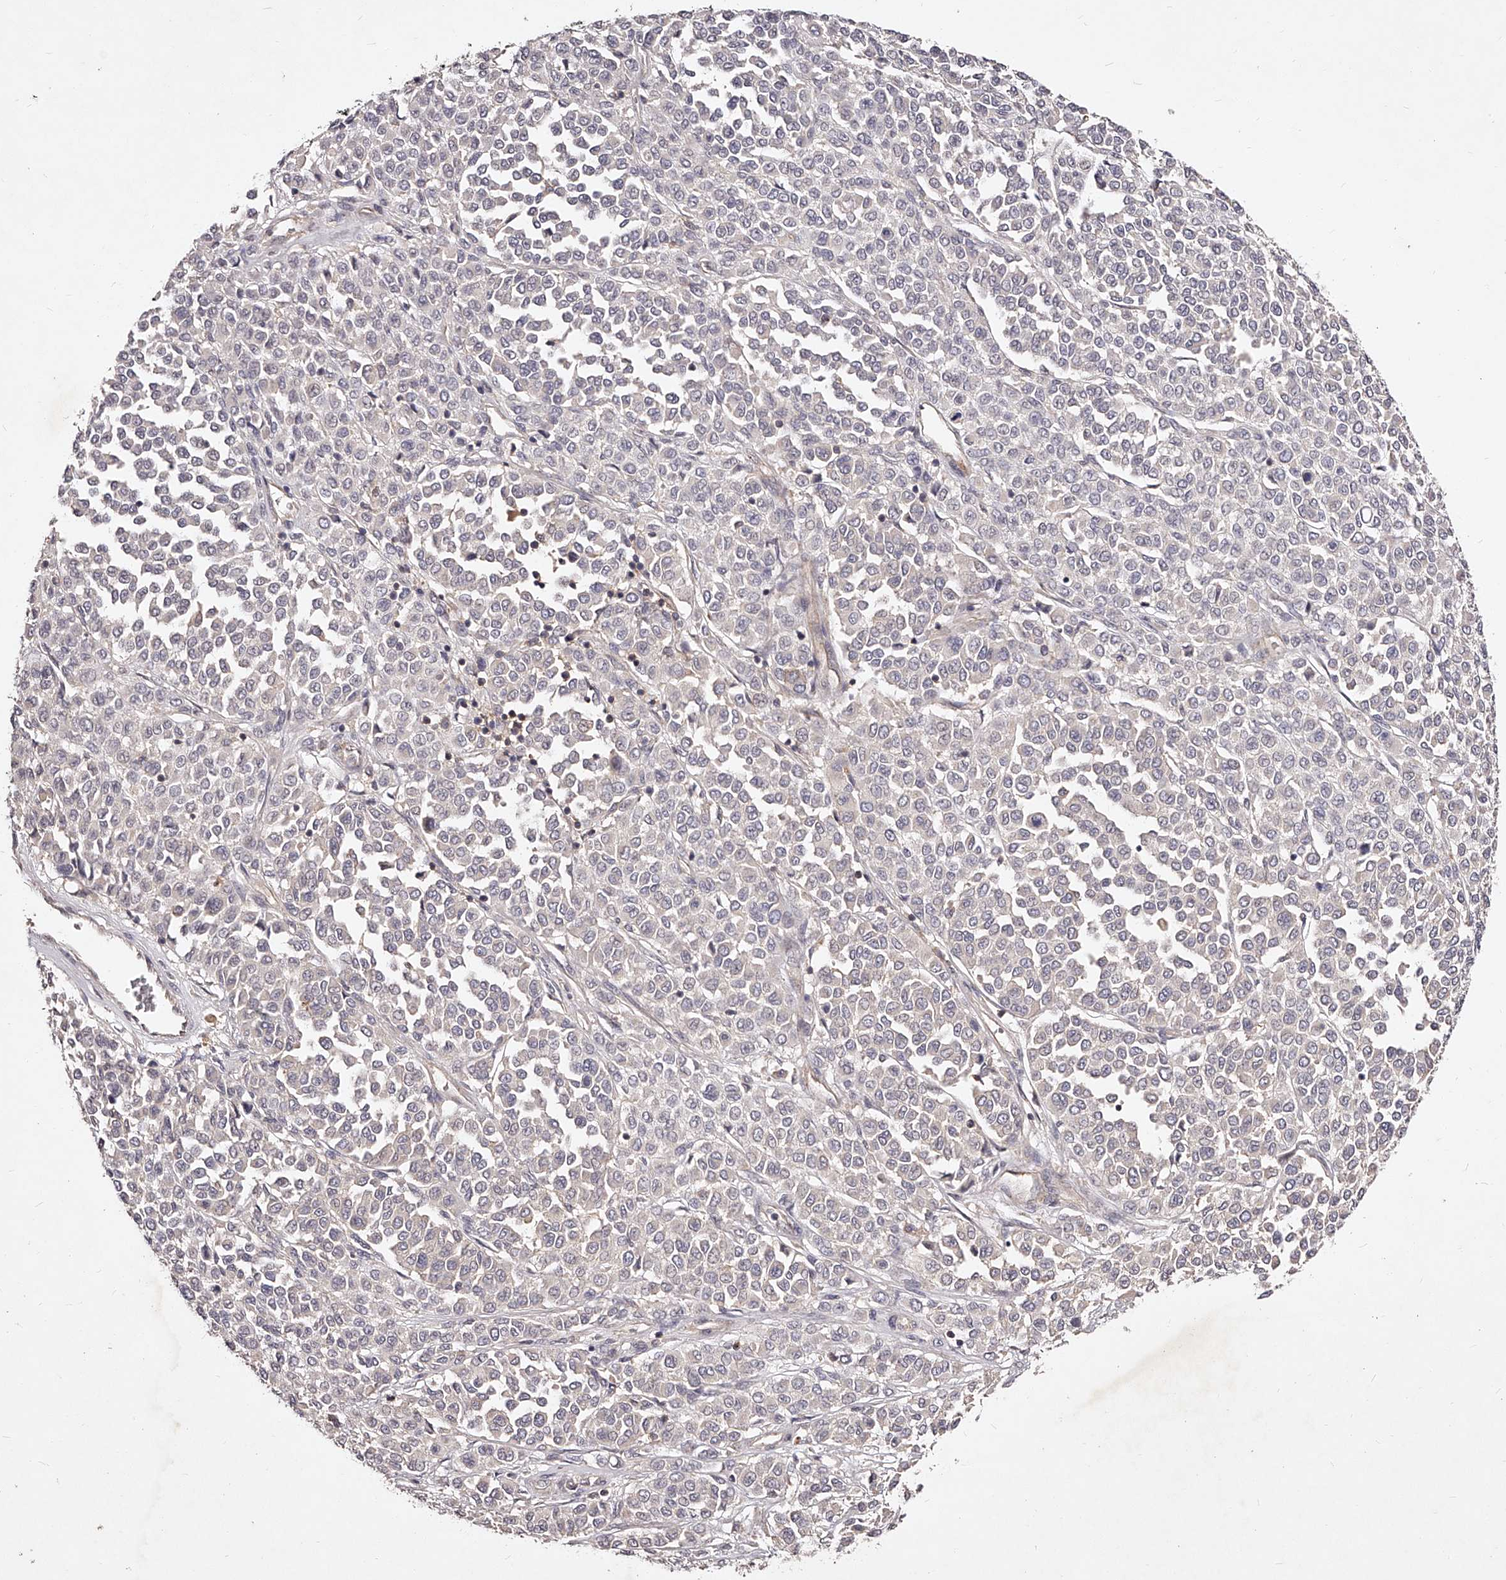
{"staining": {"intensity": "negative", "quantity": "none", "location": "none"}, "tissue": "melanoma", "cell_type": "Tumor cells", "image_type": "cancer", "snomed": [{"axis": "morphology", "description": "Malignant melanoma, Metastatic site"}, {"axis": "topography", "description": "Pancreas"}], "caption": "This is a photomicrograph of IHC staining of melanoma, which shows no expression in tumor cells.", "gene": "PHACTR1", "patient": {"sex": "female", "age": 30}}